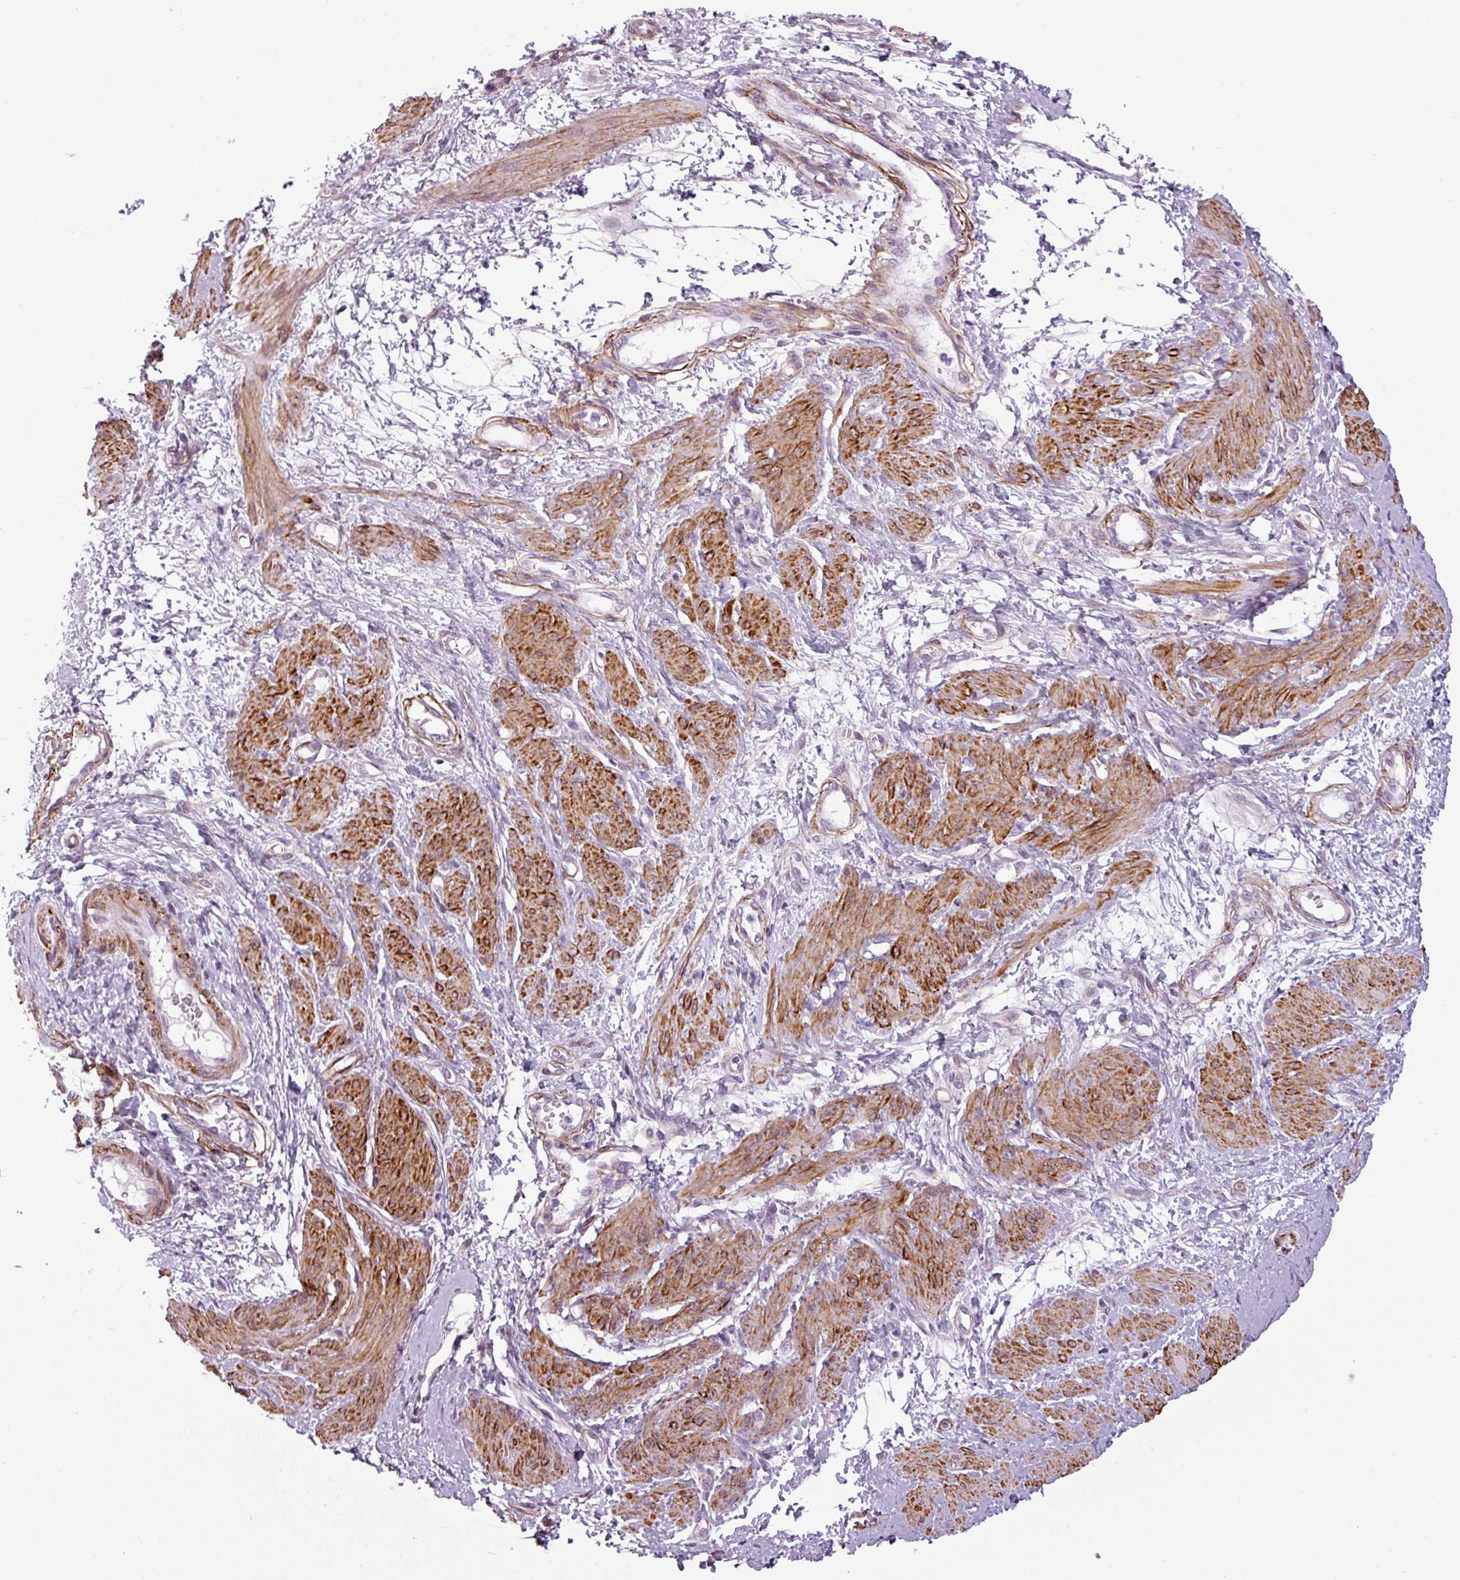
{"staining": {"intensity": "moderate", "quantity": ">75%", "location": "cytoplasmic/membranous"}, "tissue": "smooth muscle", "cell_type": "Smooth muscle cells", "image_type": "normal", "snomed": [{"axis": "morphology", "description": "Normal tissue, NOS"}, {"axis": "topography", "description": "Smooth muscle"}, {"axis": "topography", "description": "Uterus"}], "caption": "Smooth muscle stained for a protein reveals moderate cytoplasmic/membranous positivity in smooth muscle cells.", "gene": "ATP10A", "patient": {"sex": "female", "age": 39}}